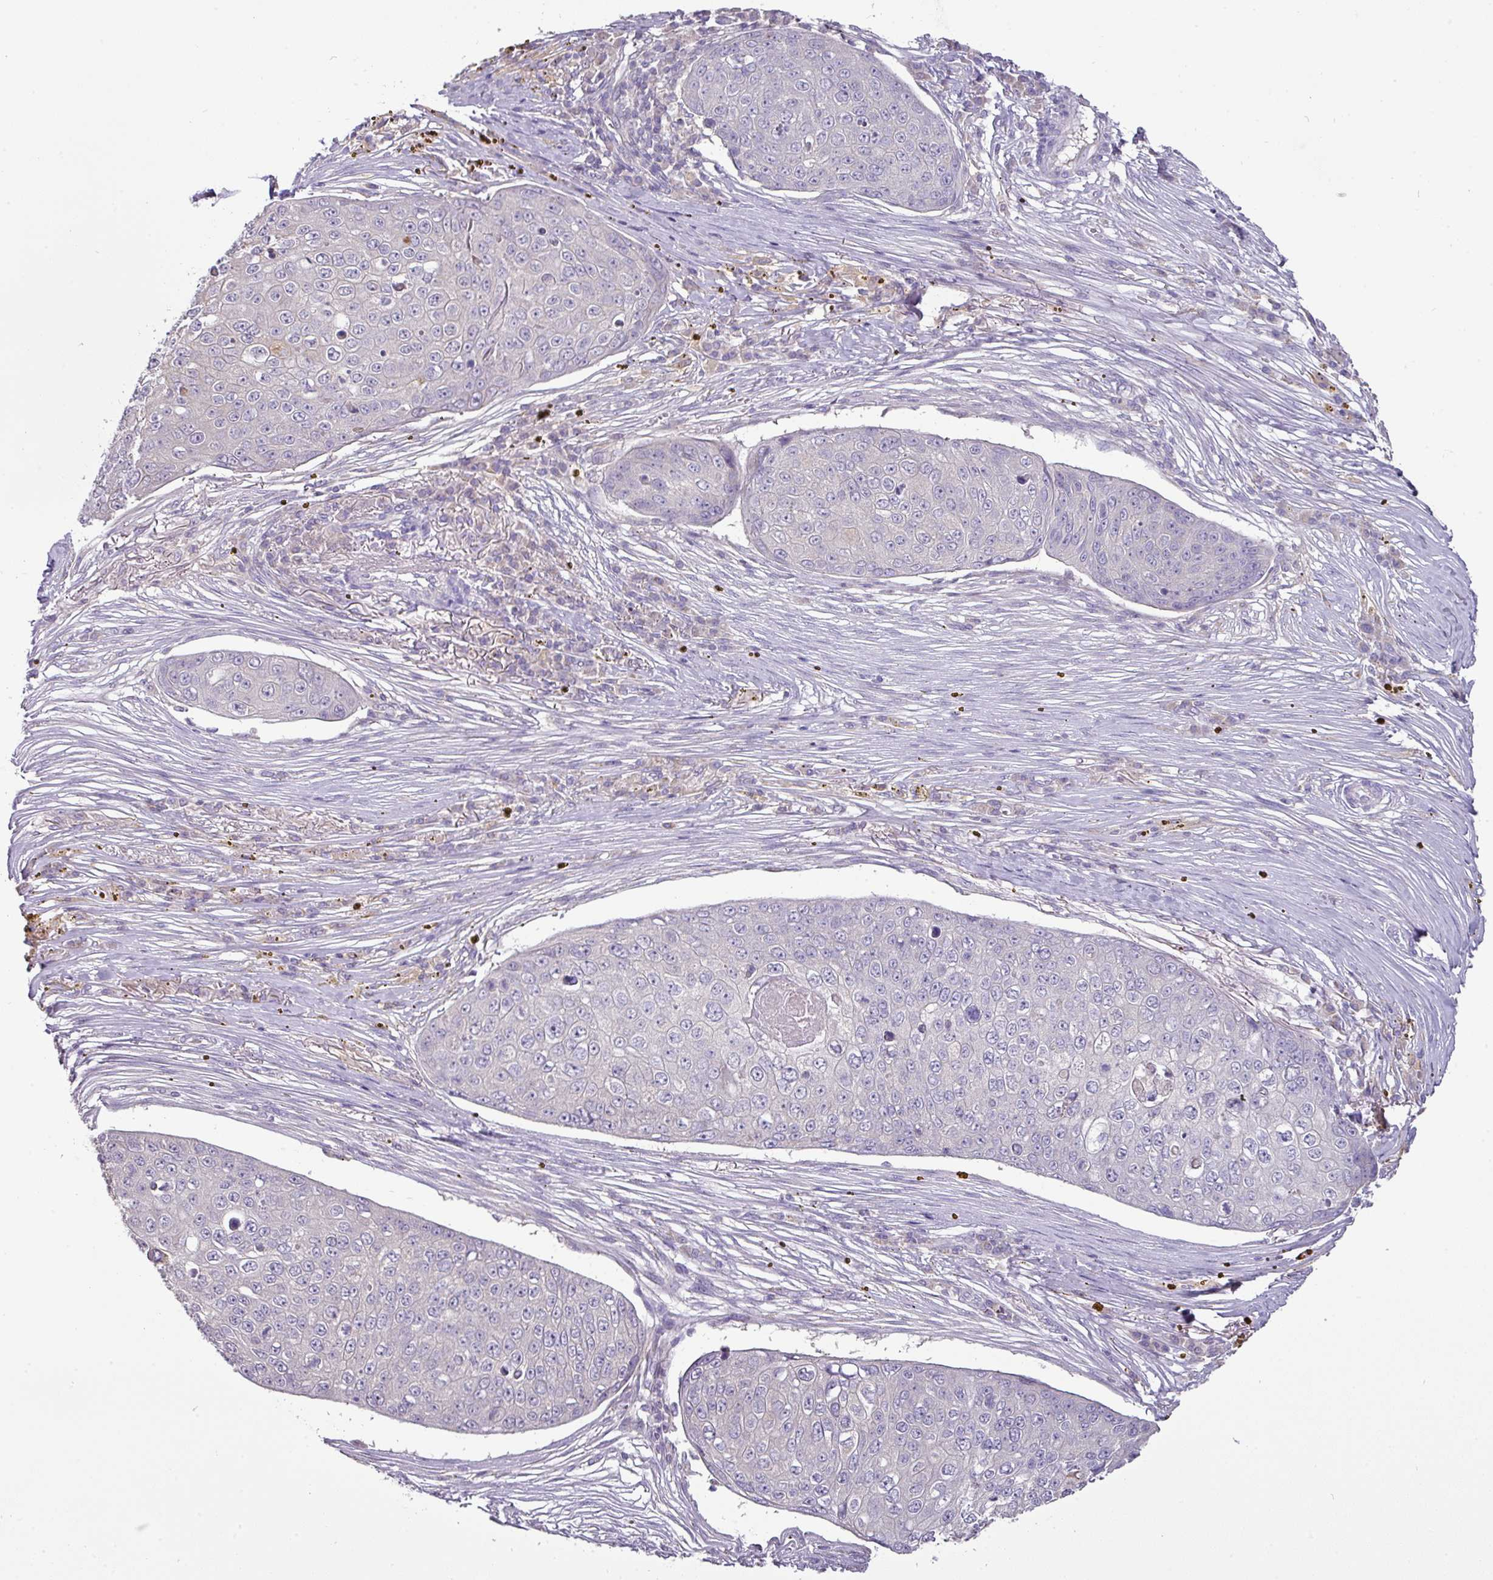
{"staining": {"intensity": "negative", "quantity": "none", "location": "none"}, "tissue": "skin cancer", "cell_type": "Tumor cells", "image_type": "cancer", "snomed": [{"axis": "morphology", "description": "Squamous cell carcinoma, NOS"}, {"axis": "topography", "description": "Skin"}], "caption": "The micrograph demonstrates no significant positivity in tumor cells of skin cancer (squamous cell carcinoma).", "gene": "TRAPPC1", "patient": {"sex": "male", "age": 71}}